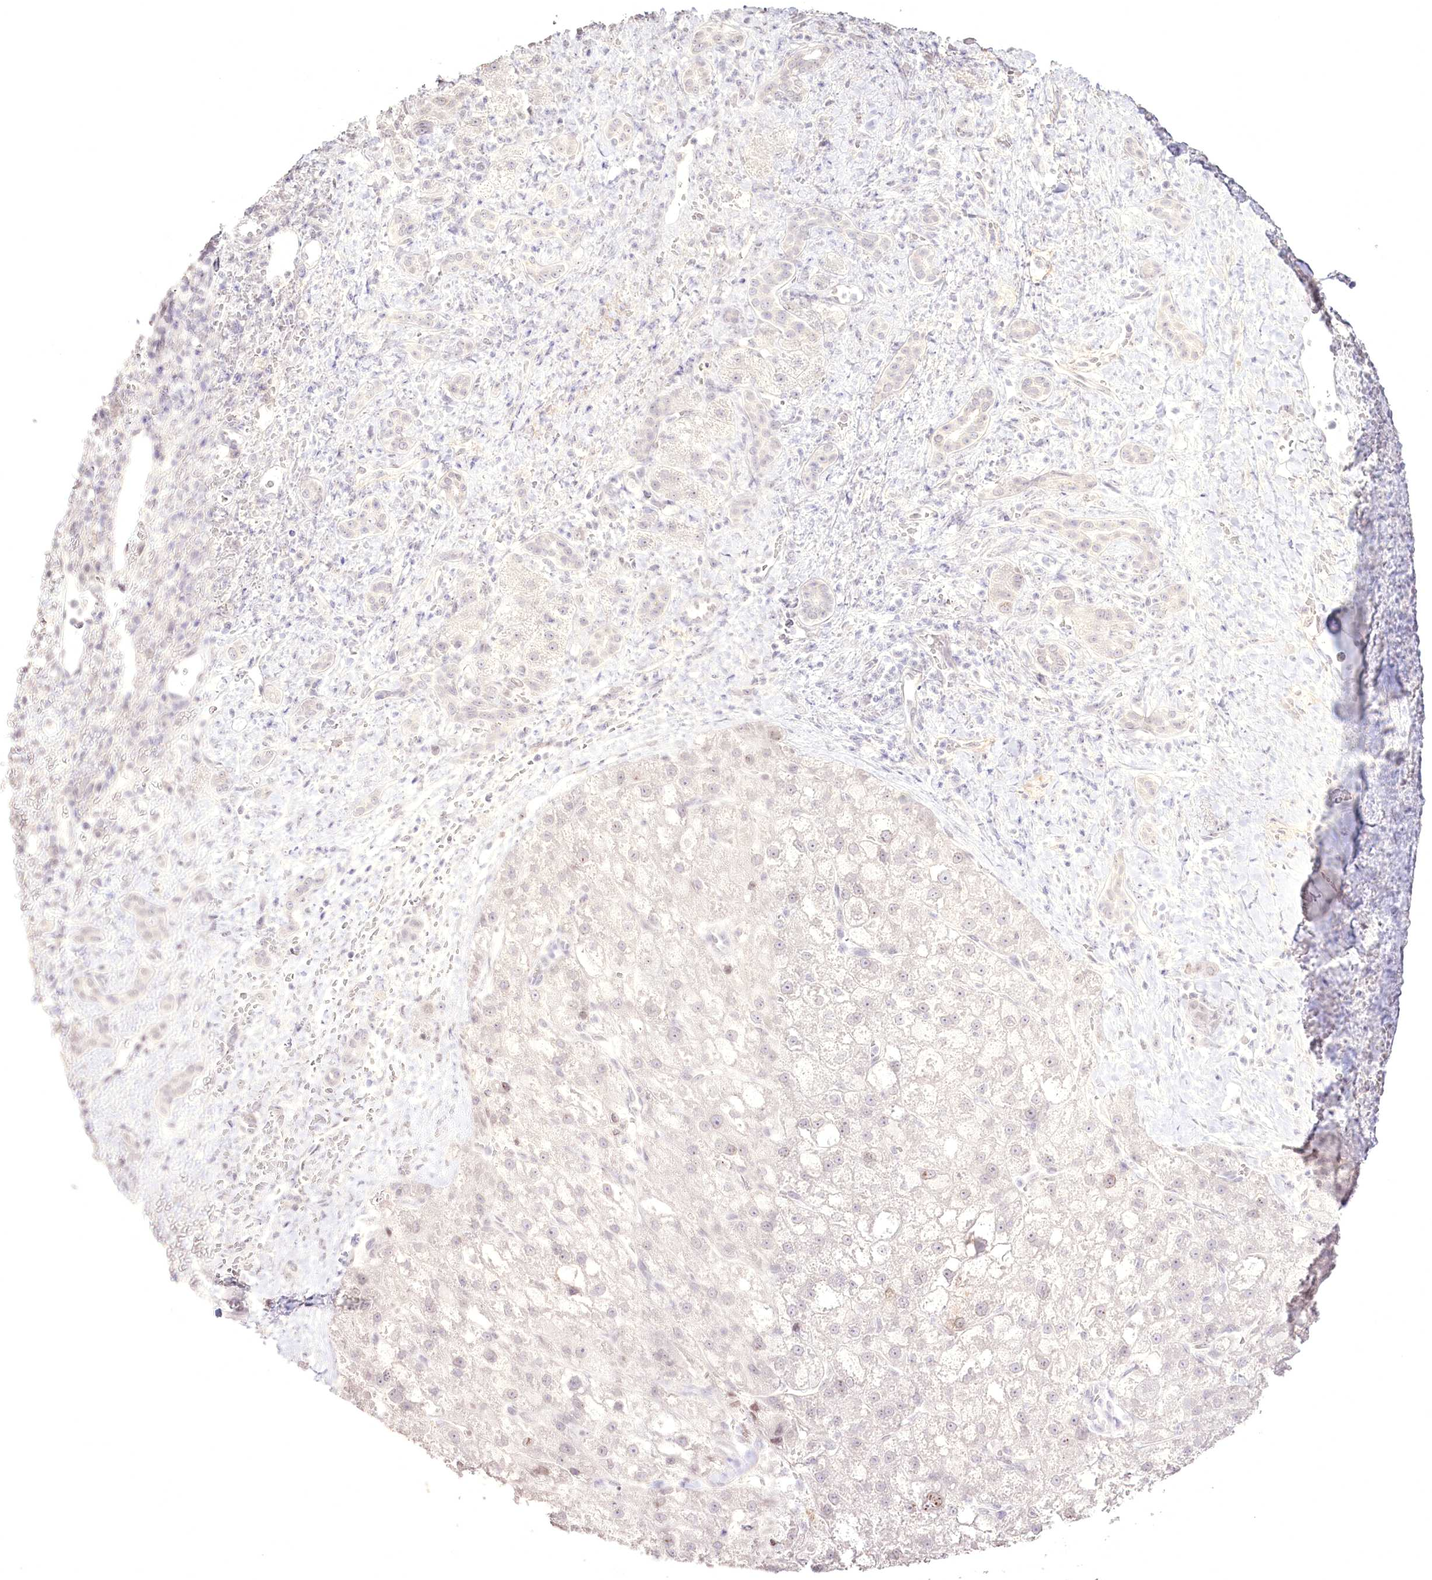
{"staining": {"intensity": "negative", "quantity": "none", "location": "none"}, "tissue": "liver cancer", "cell_type": "Tumor cells", "image_type": "cancer", "snomed": [{"axis": "morphology", "description": "Normal tissue, NOS"}, {"axis": "morphology", "description": "Carcinoma, Hepatocellular, NOS"}, {"axis": "topography", "description": "Liver"}], "caption": "Immunohistochemical staining of human liver cancer (hepatocellular carcinoma) shows no significant expression in tumor cells.", "gene": "SLC39A10", "patient": {"sex": "male", "age": 57}}